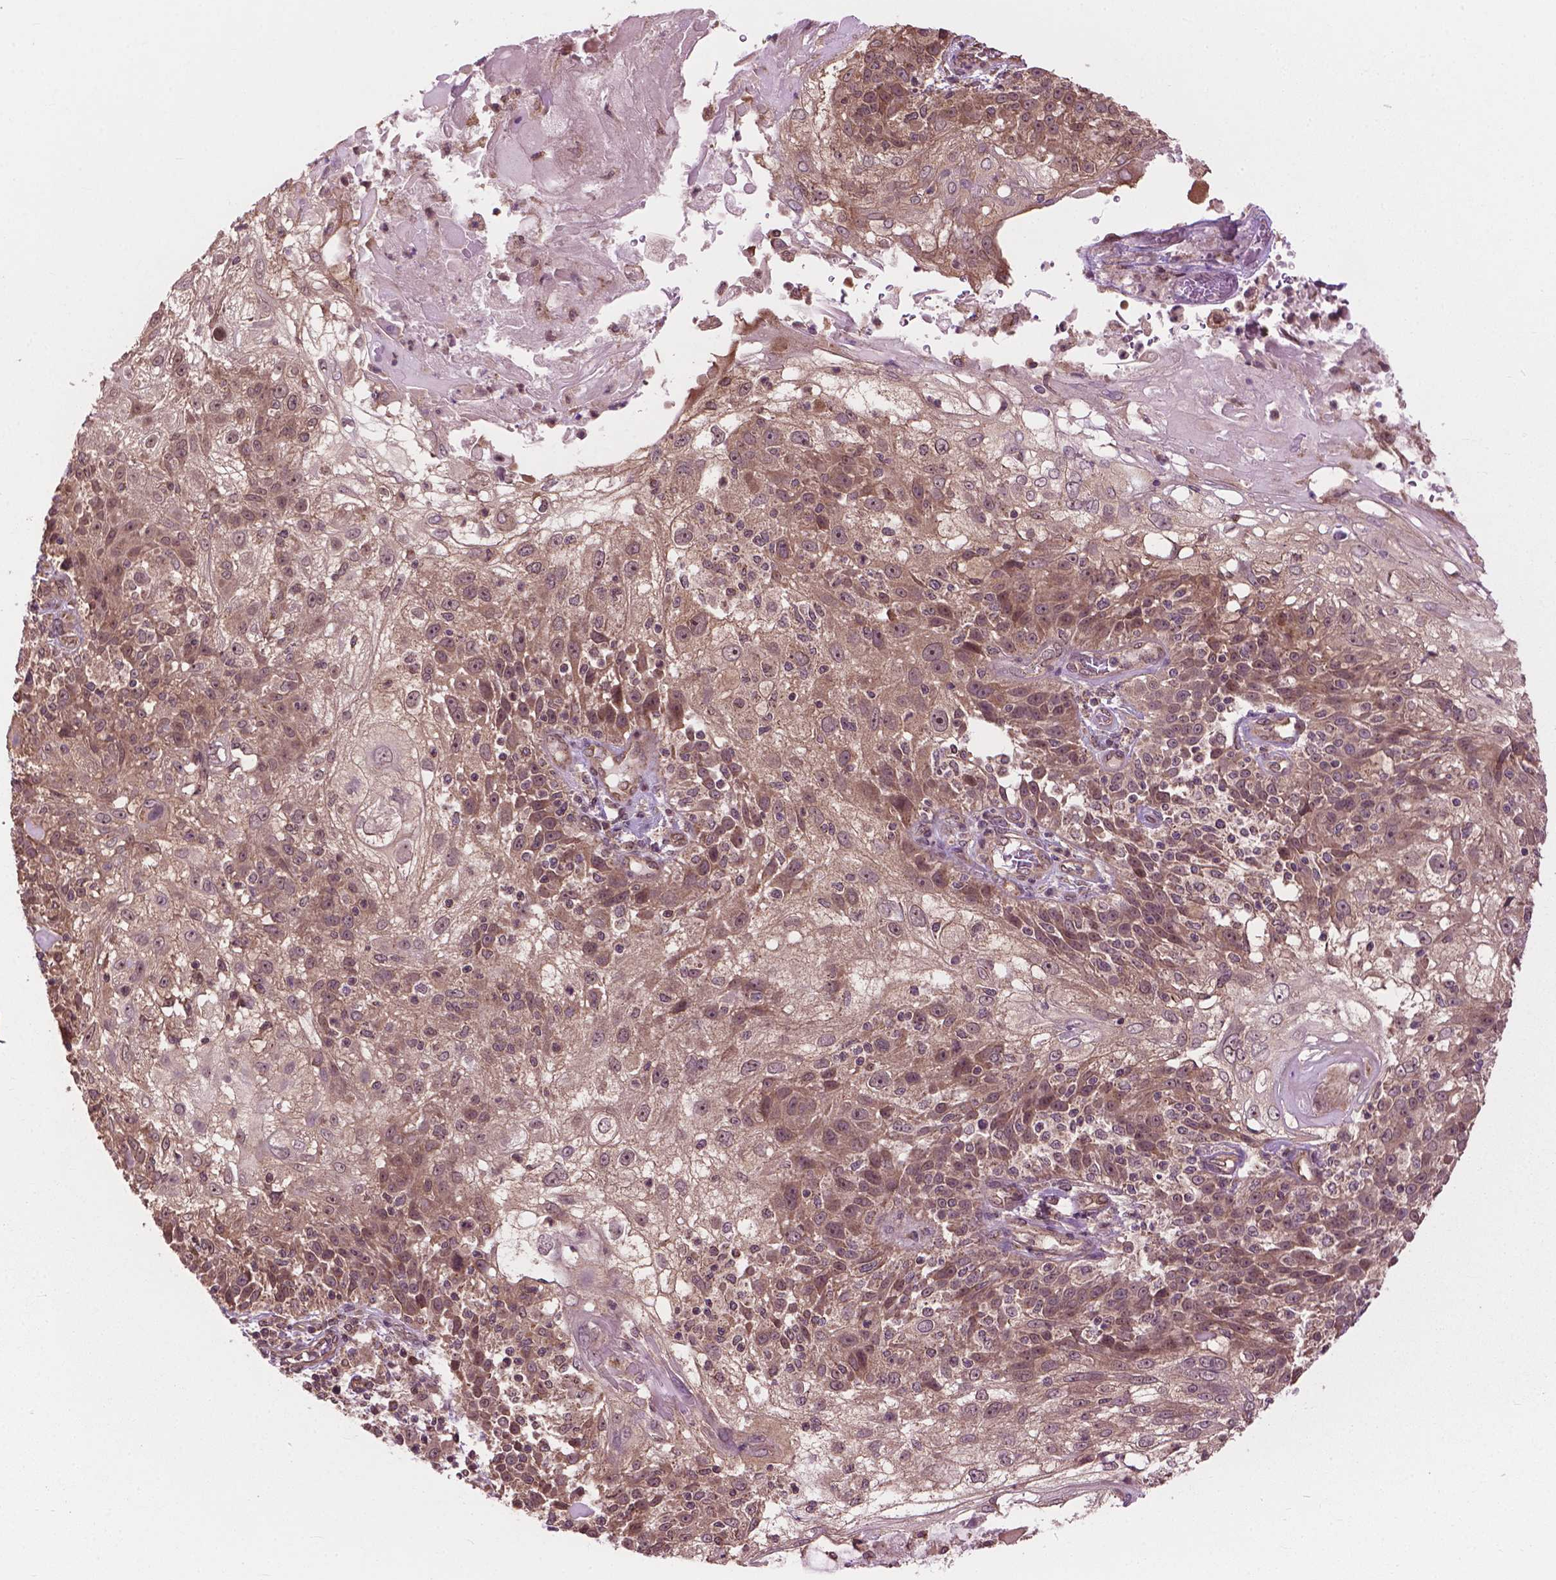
{"staining": {"intensity": "moderate", "quantity": "25%-75%", "location": "cytoplasmic/membranous"}, "tissue": "skin cancer", "cell_type": "Tumor cells", "image_type": "cancer", "snomed": [{"axis": "morphology", "description": "Normal tissue, NOS"}, {"axis": "morphology", "description": "Squamous cell carcinoma, NOS"}, {"axis": "topography", "description": "Skin"}], "caption": "Human squamous cell carcinoma (skin) stained for a protein (brown) shows moderate cytoplasmic/membranous positive positivity in approximately 25%-75% of tumor cells.", "gene": "PPP1CB", "patient": {"sex": "female", "age": 83}}